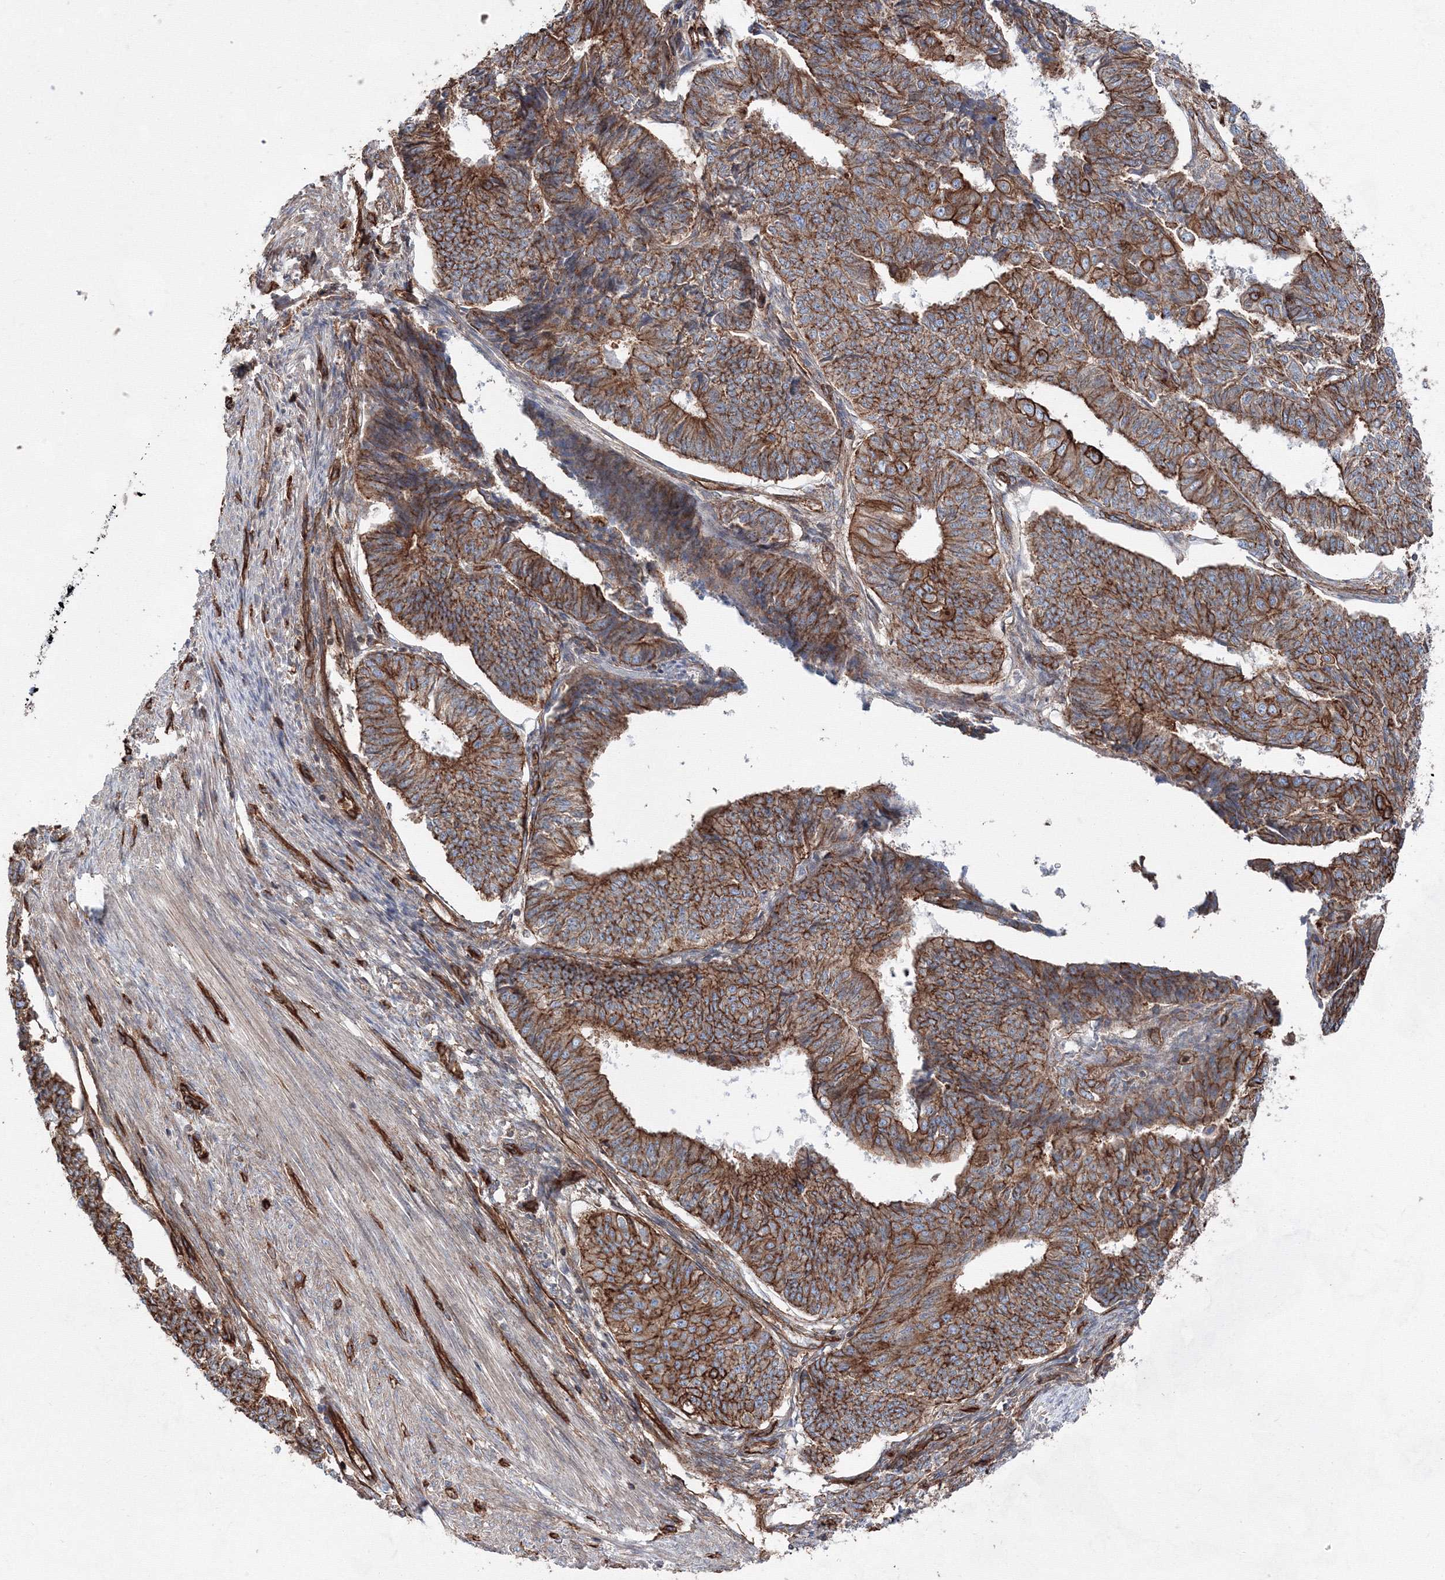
{"staining": {"intensity": "strong", "quantity": ">75%", "location": "cytoplasmic/membranous"}, "tissue": "endometrial cancer", "cell_type": "Tumor cells", "image_type": "cancer", "snomed": [{"axis": "morphology", "description": "Adenocarcinoma, NOS"}, {"axis": "topography", "description": "Endometrium"}], "caption": "This is a photomicrograph of immunohistochemistry staining of endometrial cancer, which shows strong staining in the cytoplasmic/membranous of tumor cells.", "gene": "ANKRD37", "patient": {"sex": "female", "age": 32}}